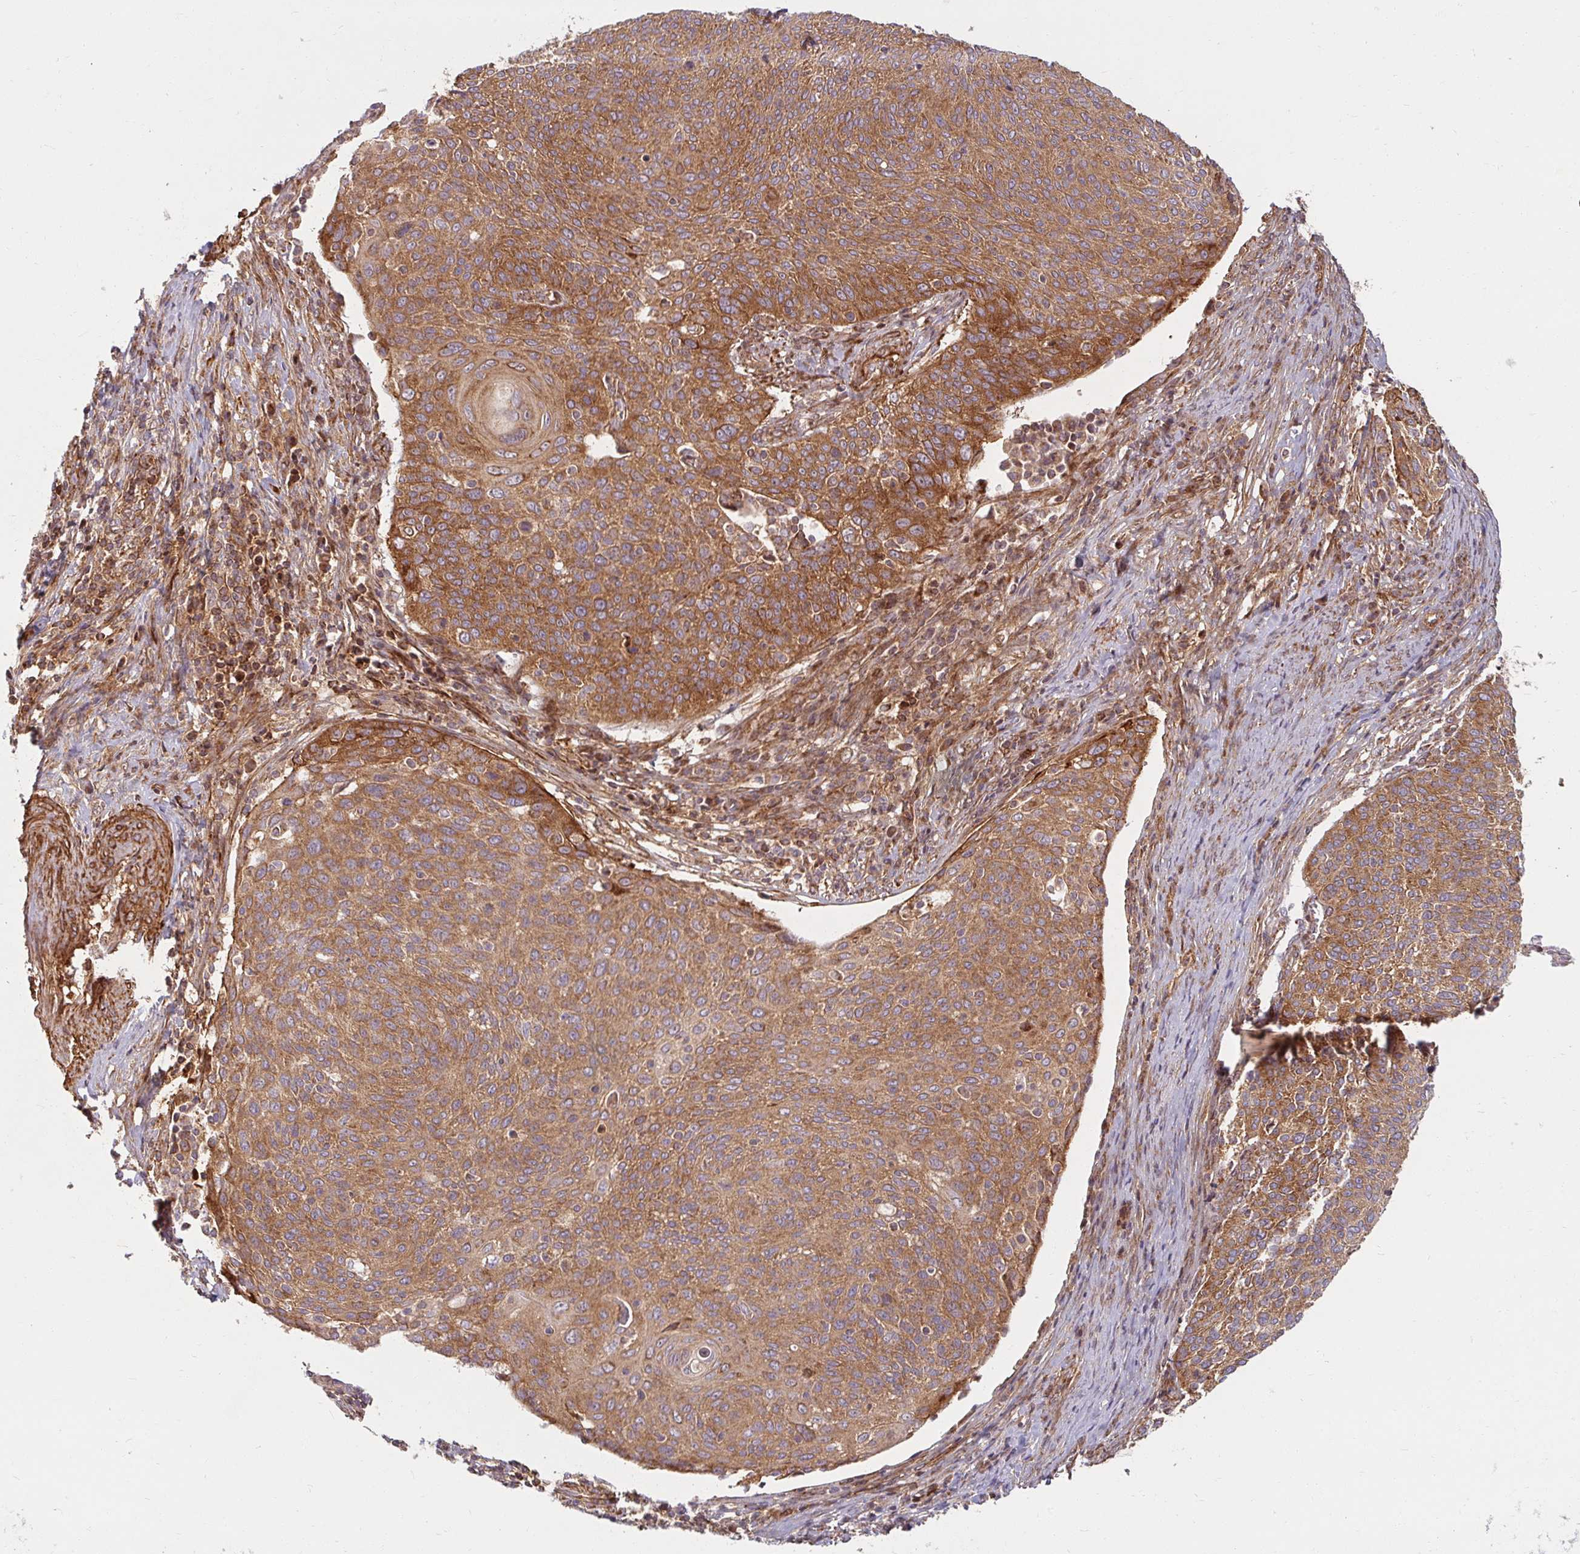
{"staining": {"intensity": "moderate", "quantity": ">75%", "location": "cytoplasmic/membranous"}, "tissue": "cervical cancer", "cell_type": "Tumor cells", "image_type": "cancer", "snomed": [{"axis": "morphology", "description": "Squamous cell carcinoma, NOS"}, {"axis": "topography", "description": "Cervix"}], "caption": "A micrograph of human cervical squamous cell carcinoma stained for a protein reveals moderate cytoplasmic/membranous brown staining in tumor cells.", "gene": "BTF3", "patient": {"sex": "female", "age": 31}}